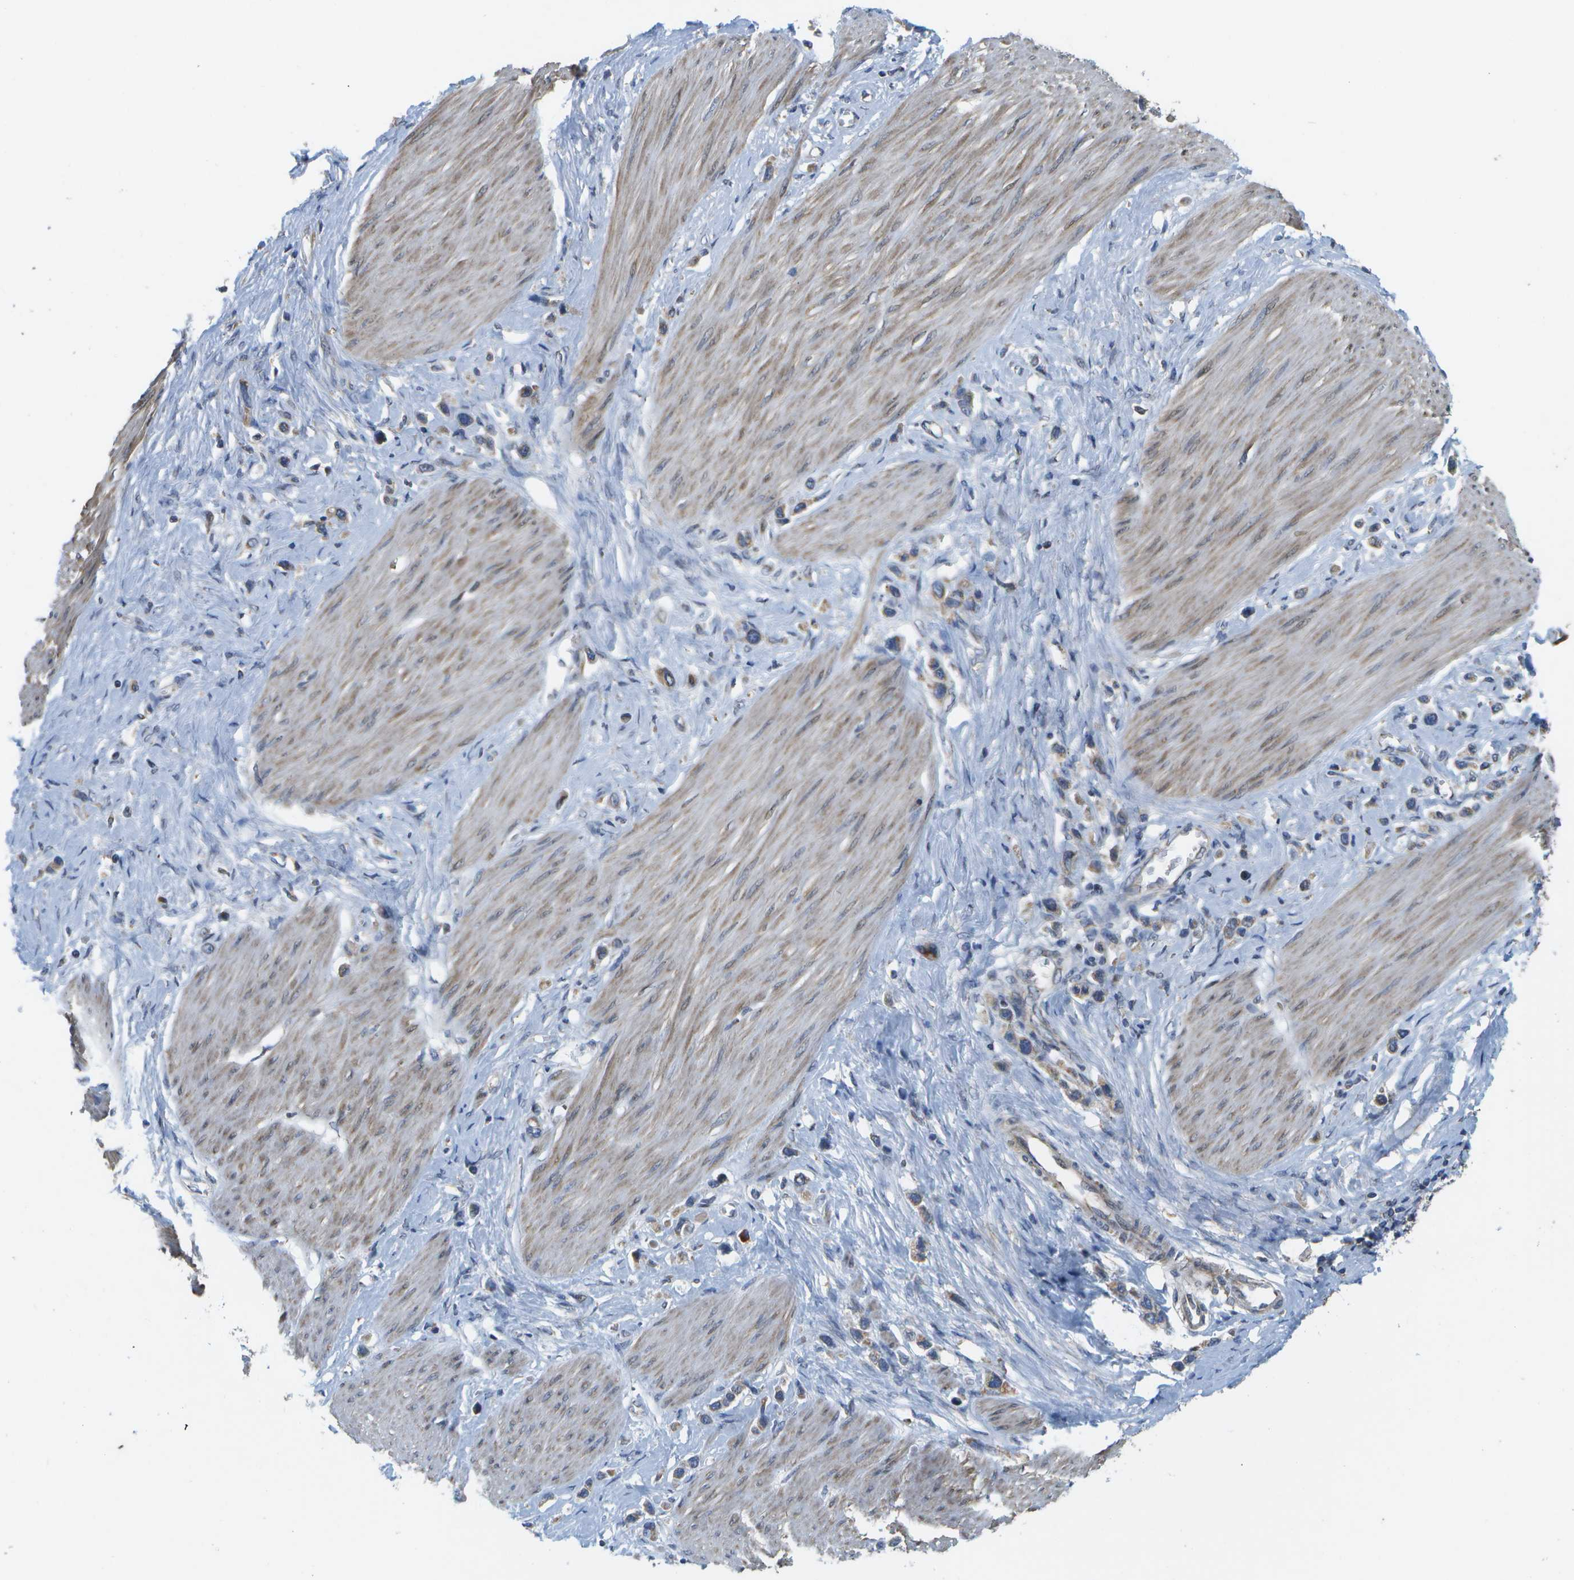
{"staining": {"intensity": "moderate", "quantity": ">75%", "location": "cytoplasmic/membranous"}, "tissue": "stomach cancer", "cell_type": "Tumor cells", "image_type": "cancer", "snomed": [{"axis": "morphology", "description": "Adenocarcinoma, NOS"}, {"axis": "topography", "description": "Stomach"}], "caption": "Immunohistochemistry (IHC) image of neoplastic tissue: stomach cancer (adenocarcinoma) stained using immunohistochemistry displays medium levels of moderate protein expression localized specifically in the cytoplasmic/membranous of tumor cells, appearing as a cytoplasmic/membranous brown color.", "gene": "HADHA", "patient": {"sex": "female", "age": 65}}